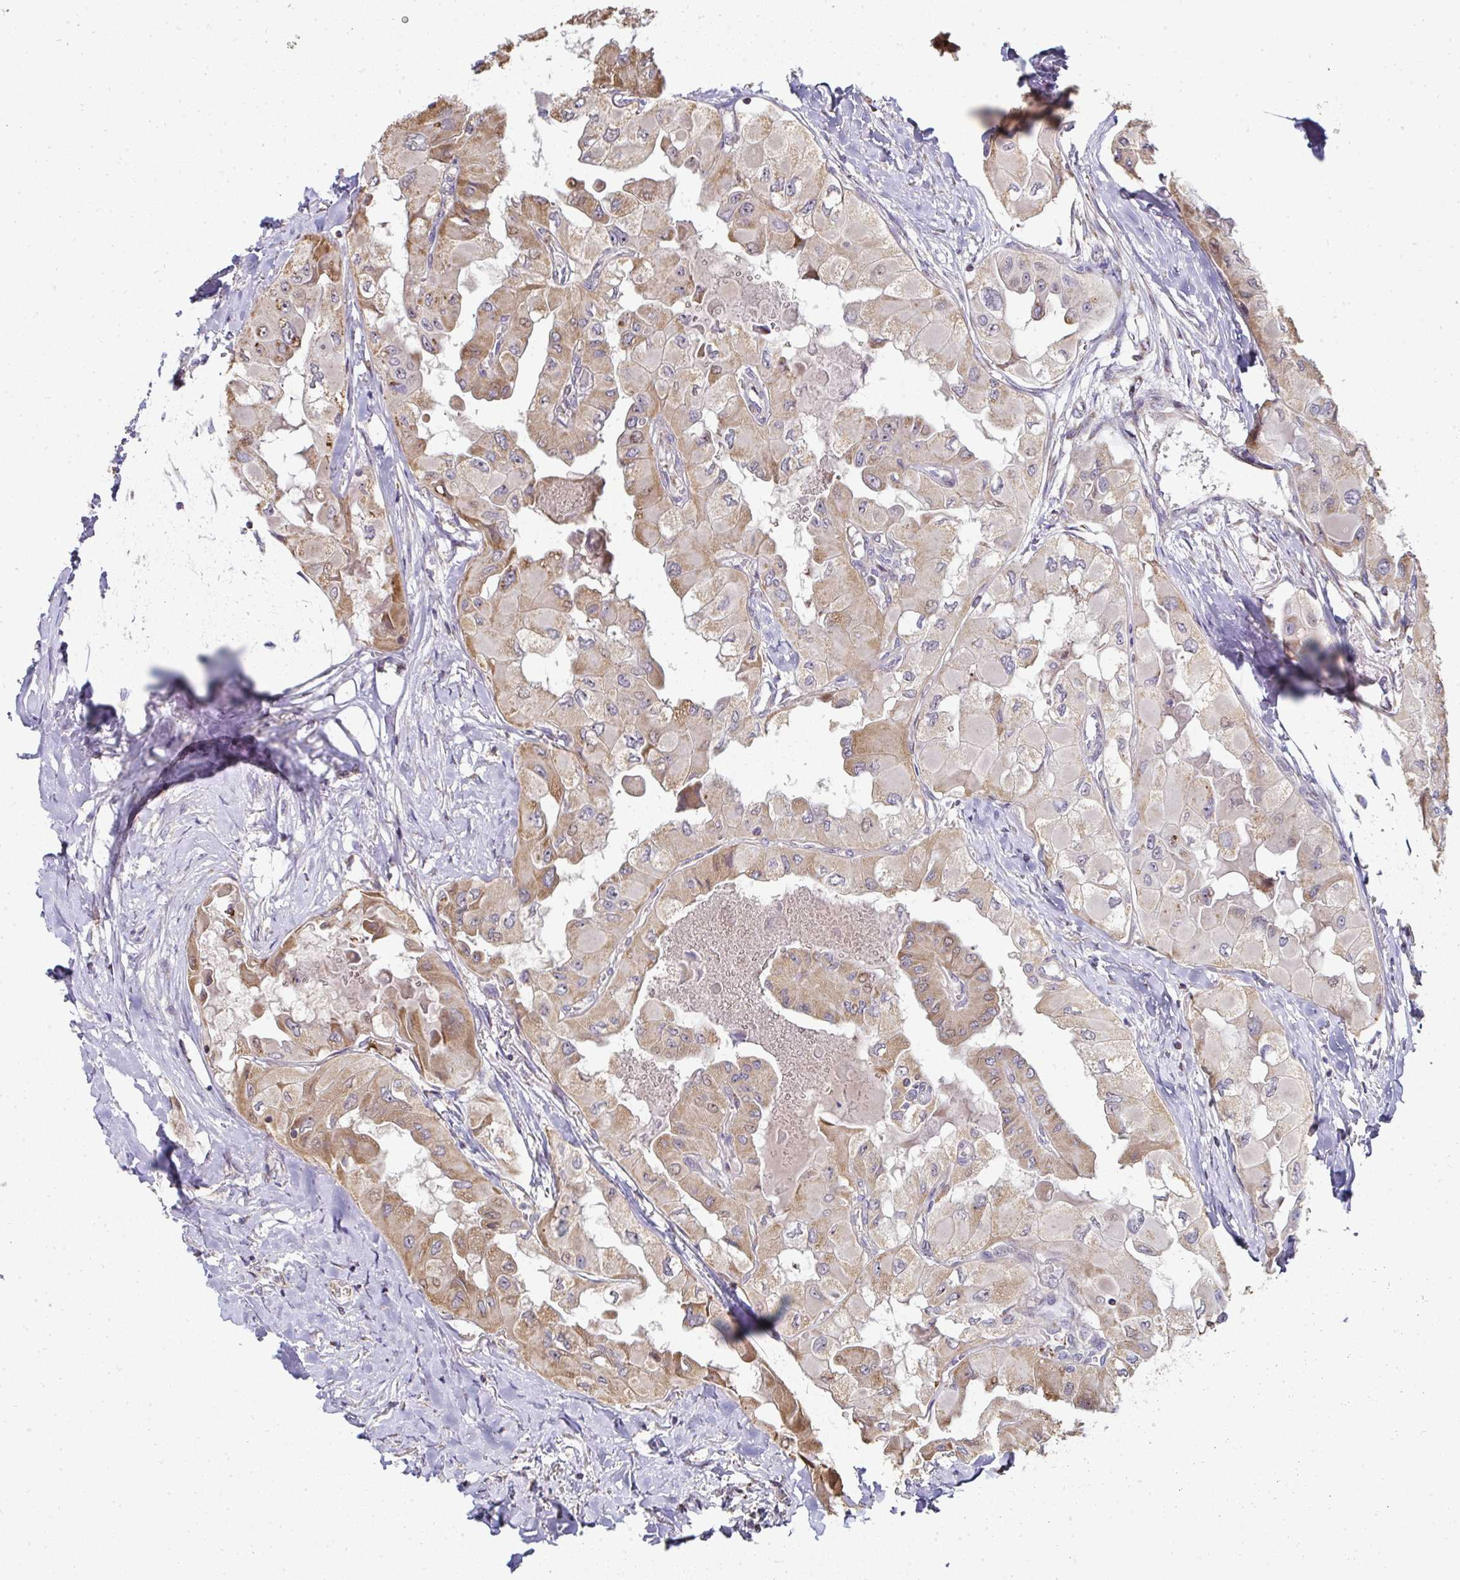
{"staining": {"intensity": "moderate", "quantity": ">75%", "location": "cytoplasmic/membranous"}, "tissue": "thyroid cancer", "cell_type": "Tumor cells", "image_type": "cancer", "snomed": [{"axis": "morphology", "description": "Normal tissue, NOS"}, {"axis": "morphology", "description": "Papillary adenocarcinoma, NOS"}, {"axis": "topography", "description": "Thyroid gland"}], "caption": "A high-resolution photomicrograph shows immunohistochemistry (IHC) staining of papillary adenocarcinoma (thyroid), which demonstrates moderate cytoplasmic/membranous positivity in approximately >75% of tumor cells.", "gene": "AGTPBP1", "patient": {"sex": "female", "age": 59}}